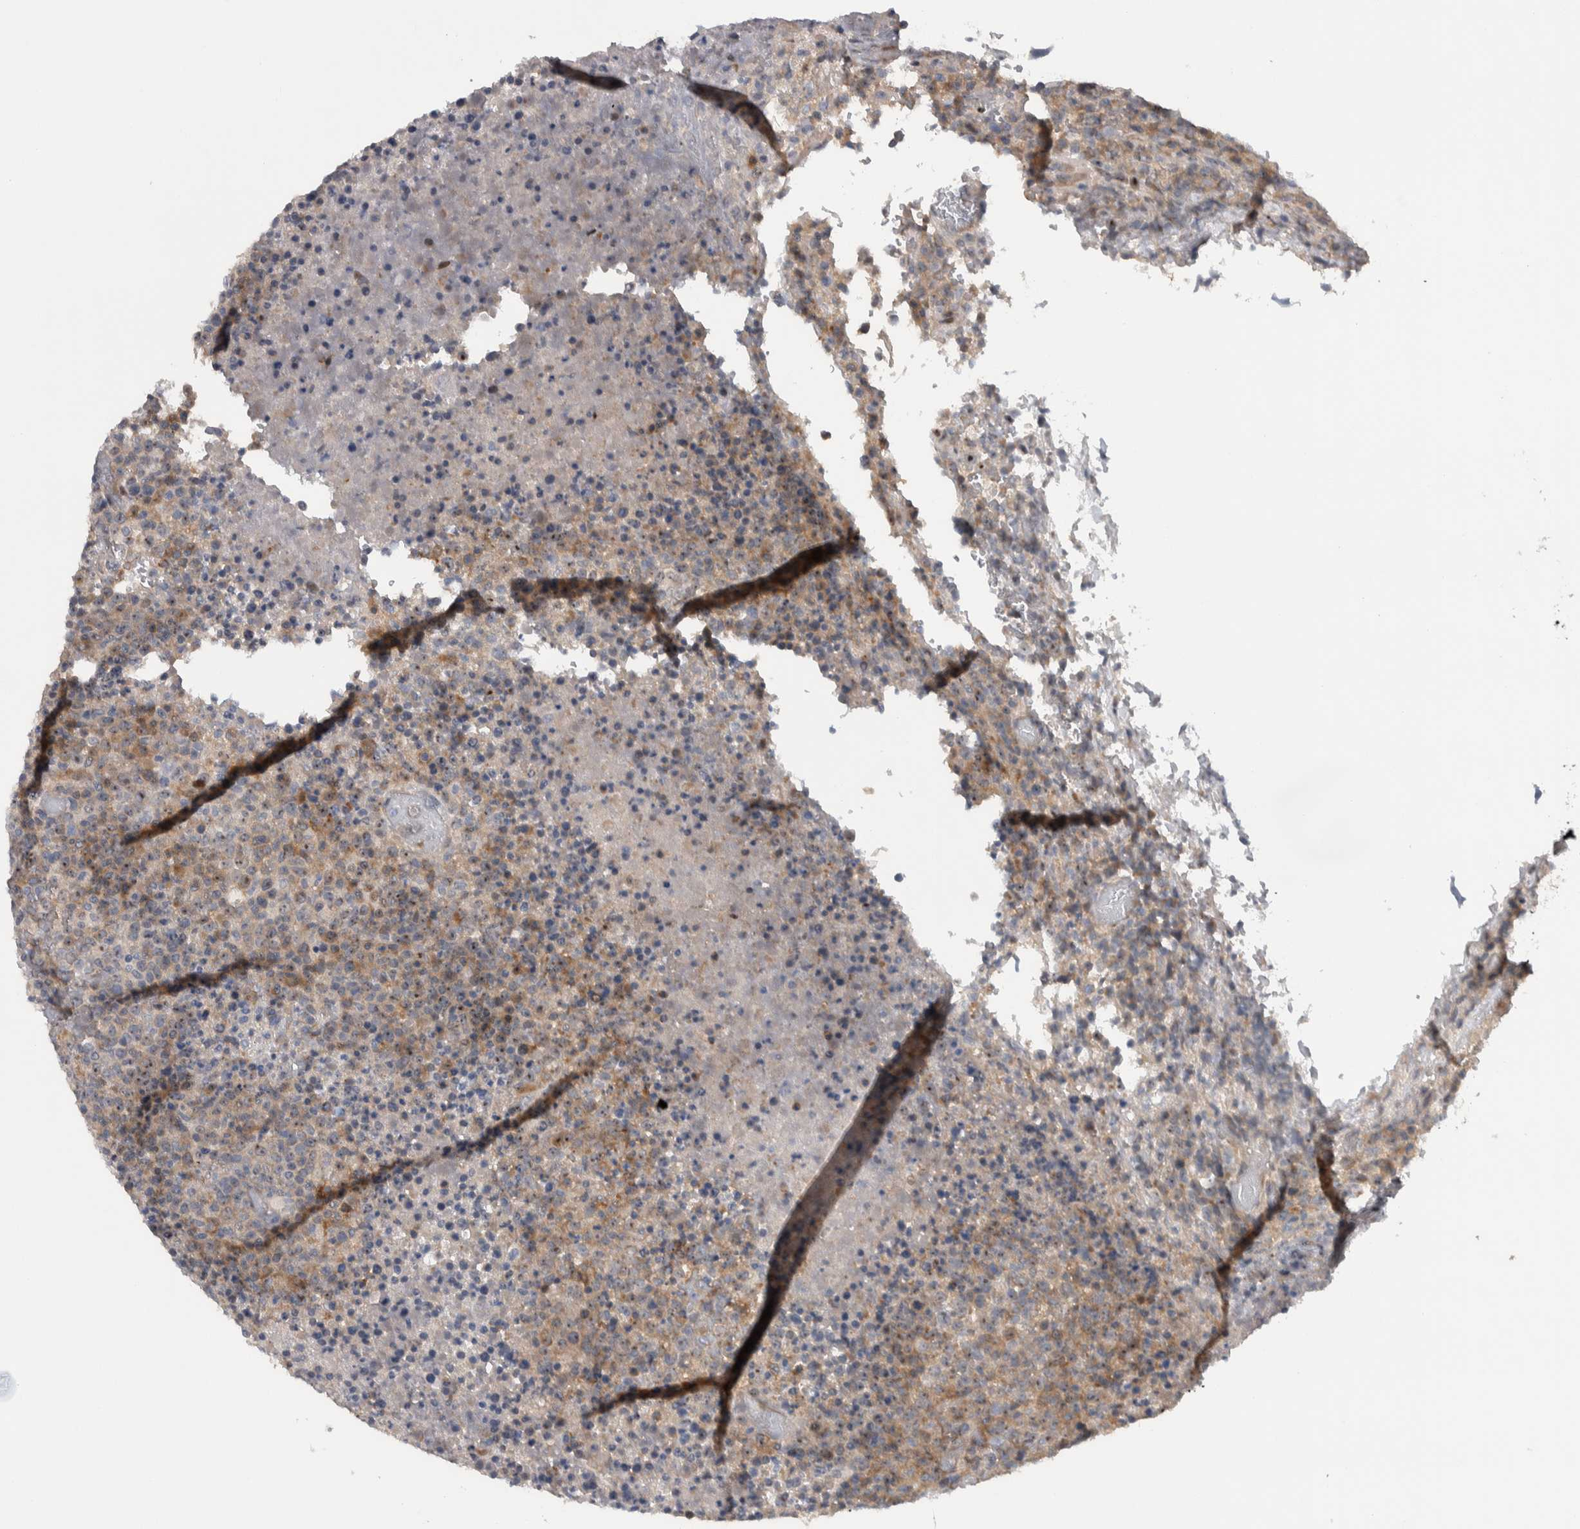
{"staining": {"intensity": "moderate", "quantity": "<25%", "location": "cytoplasmic/membranous,nuclear"}, "tissue": "lymphoma", "cell_type": "Tumor cells", "image_type": "cancer", "snomed": [{"axis": "morphology", "description": "Malignant lymphoma, non-Hodgkin's type, High grade"}, {"axis": "topography", "description": "Lymph node"}], "caption": "The photomicrograph shows immunohistochemical staining of malignant lymphoma, non-Hodgkin's type (high-grade). There is moderate cytoplasmic/membranous and nuclear expression is present in approximately <25% of tumor cells.", "gene": "PRRG4", "patient": {"sex": "male", "age": 13}}